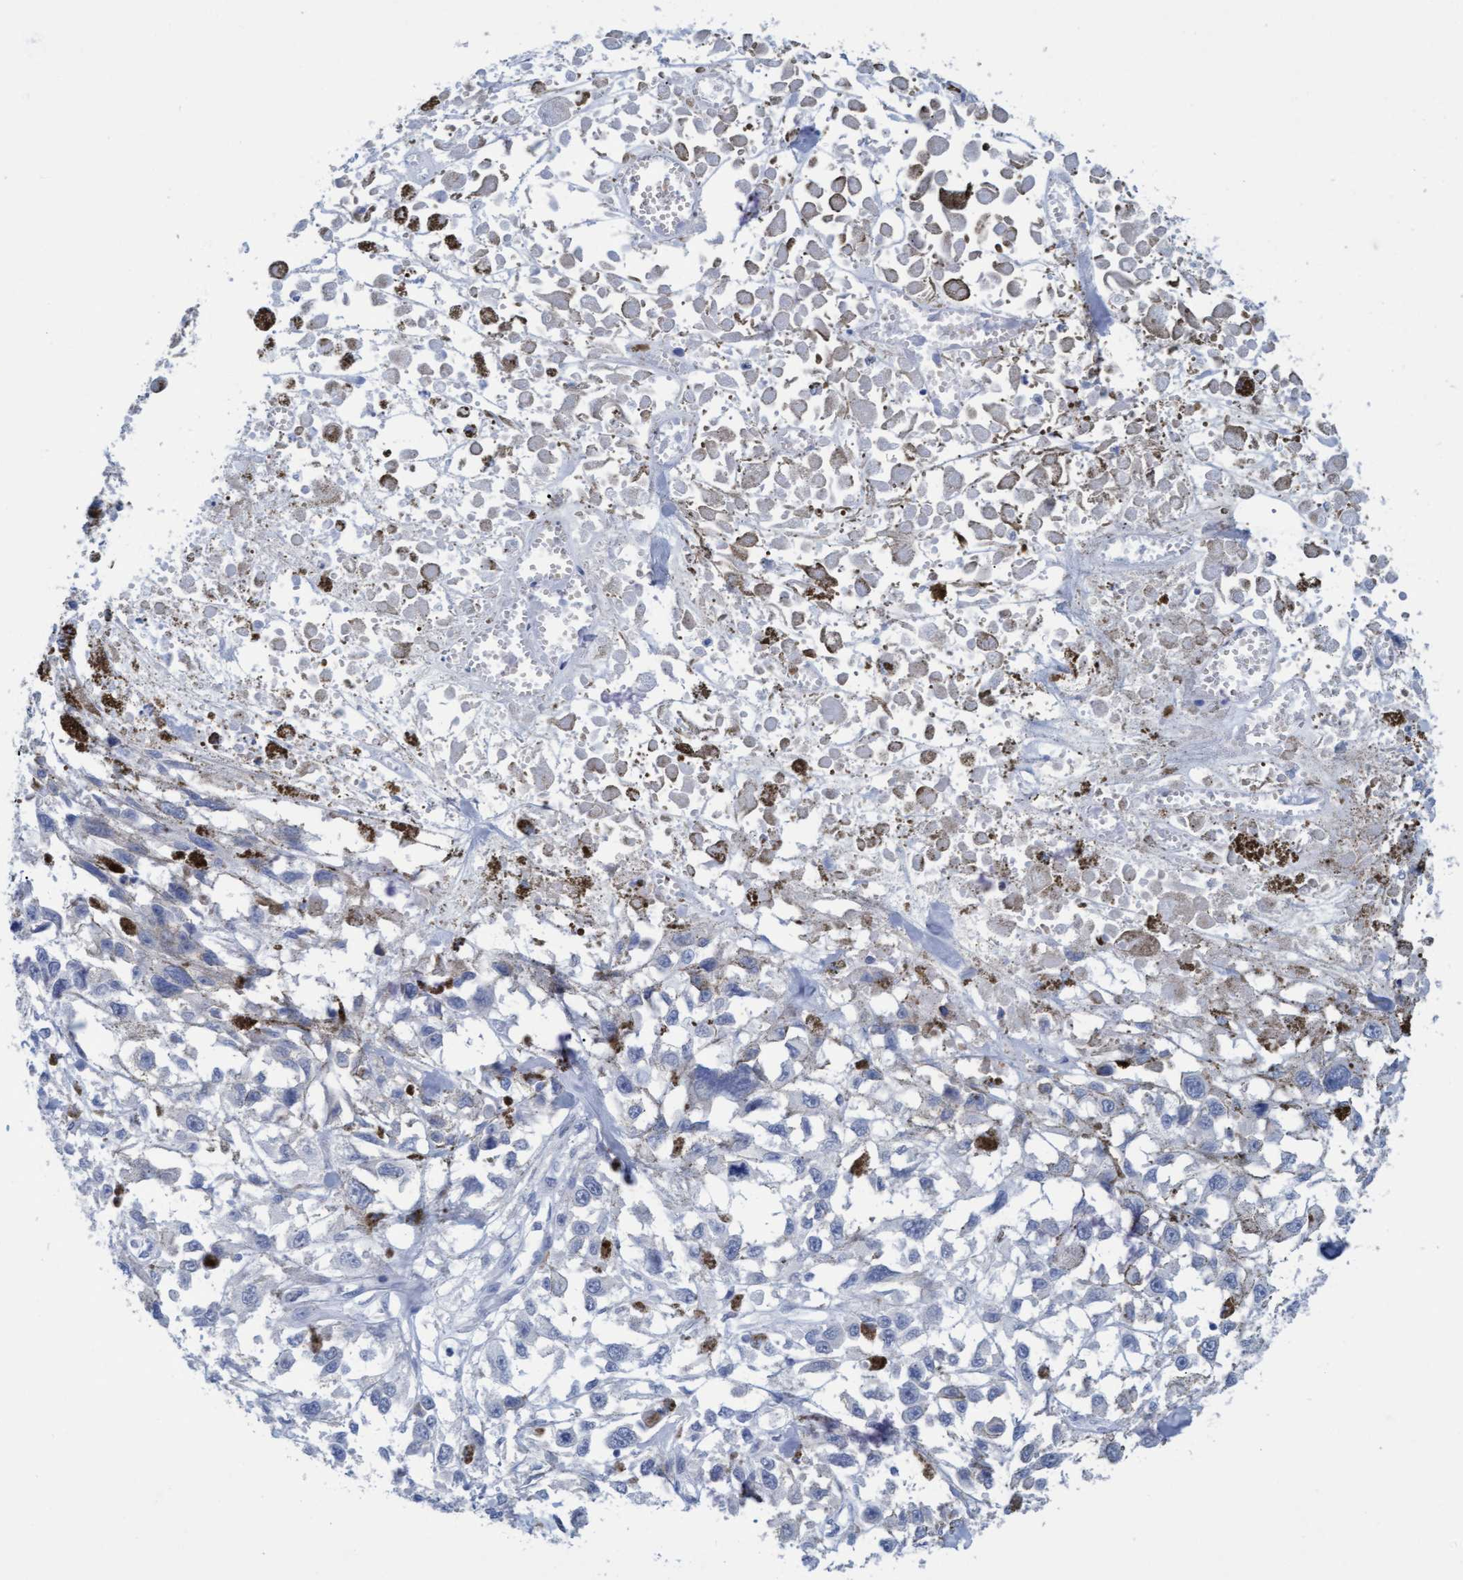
{"staining": {"intensity": "negative", "quantity": "none", "location": "none"}, "tissue": "melanoma", "cell_type": "Tumor cells", "image_type": "cancer", "snomed": [{"axis": "morphology", "description": "Malignant melanoma, Metastatic site"}, {"axis": "topography", "description": "Lymph node"}], "caption": "Tumor cells are negative for brown protein staining in melanoma.", "gene": "SSTR3", "patient": {"sex": "male", "age": 59}}